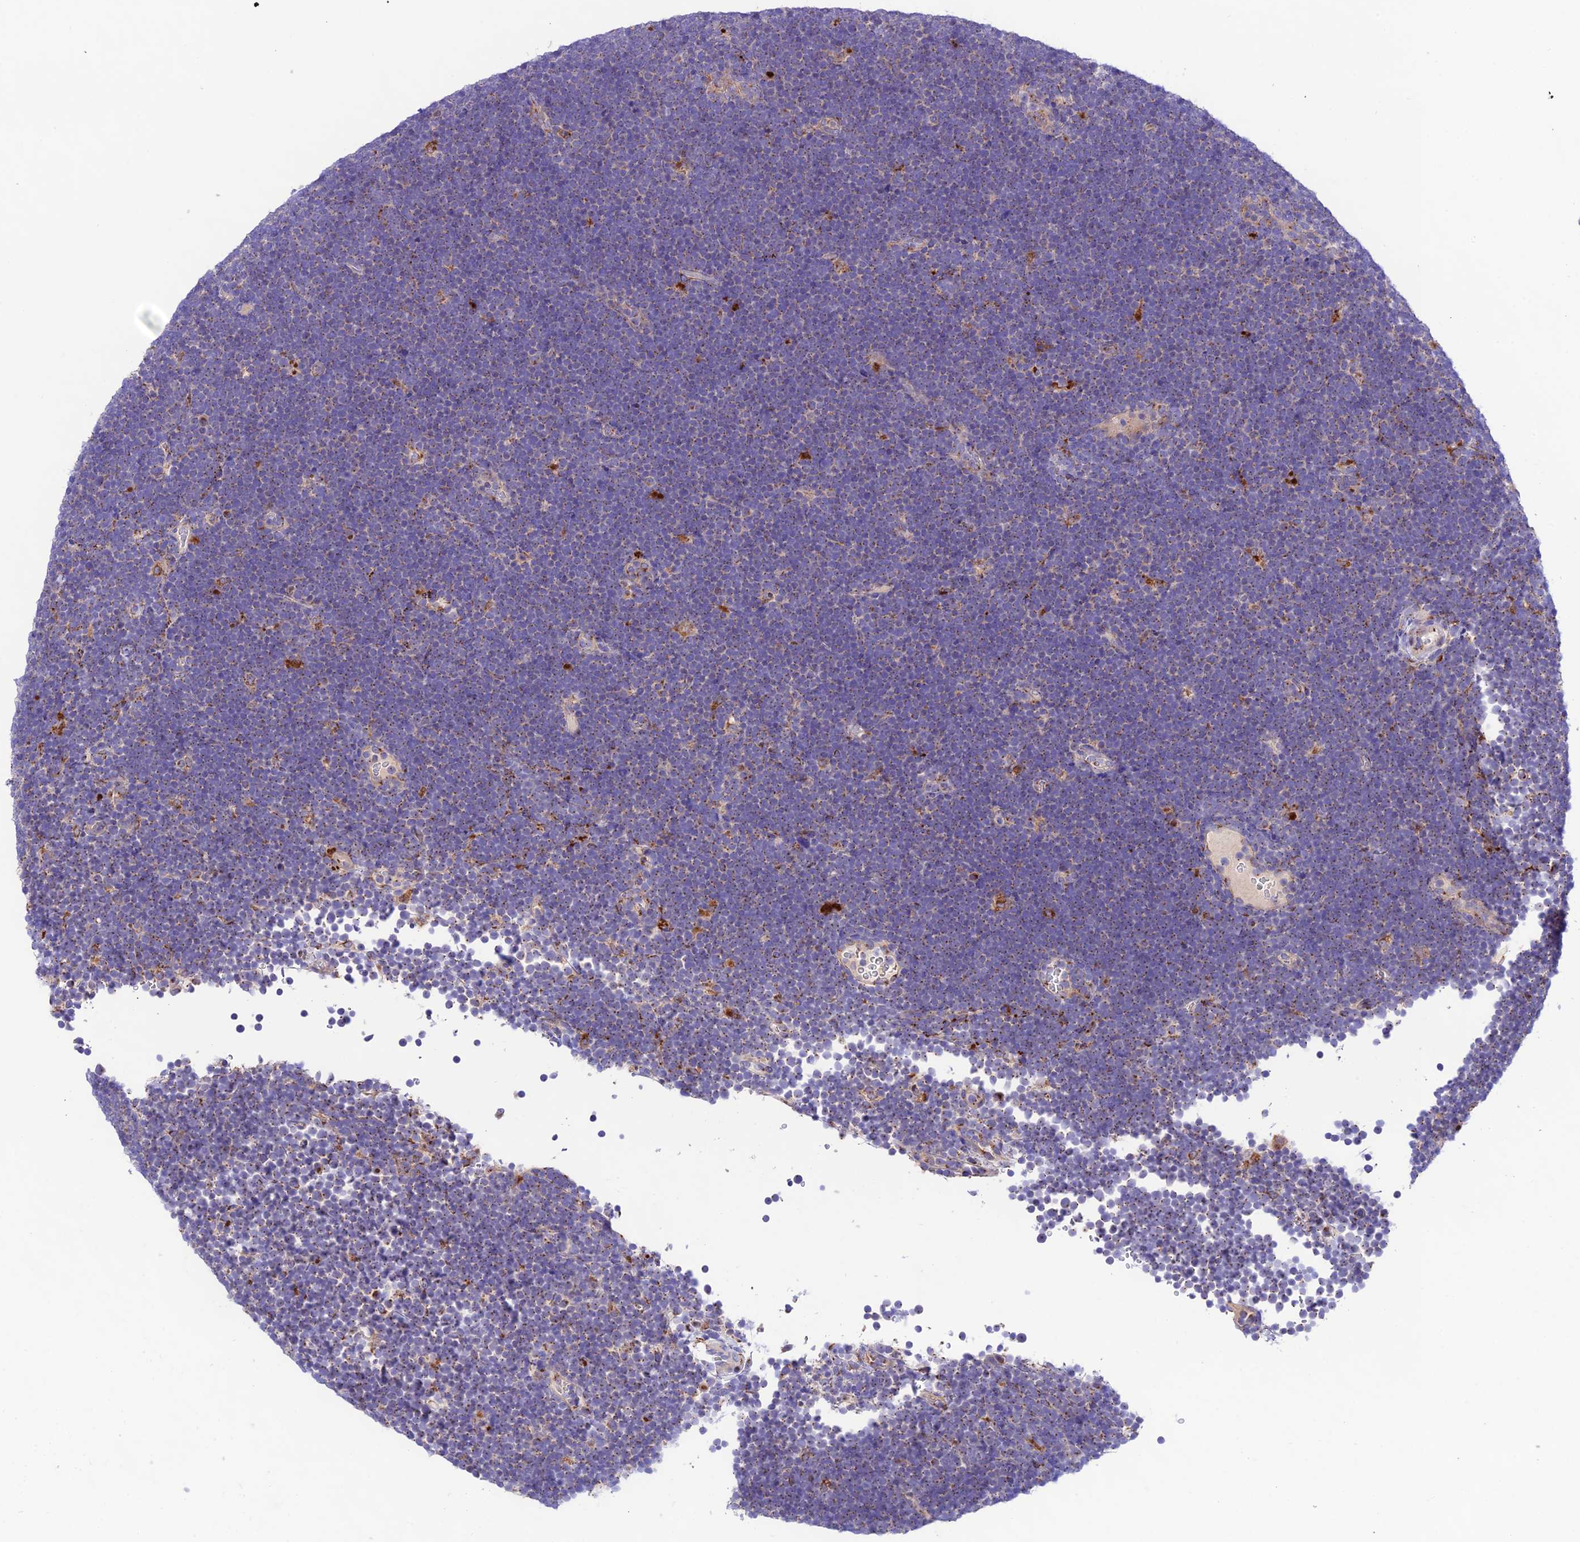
{"staining": {"intensity": "negative", "quantity": "none", "location": "none"}, "tissue": "lymphoma", "cell_type": "Tumor cells", "image_type": "cancer", "snomed": [{"axis": "morphology", "description": "Malignant lymphoma, non-Hodgkin's type, High grade"}, {"axis": "topography", "description": "Lymph node"}], "caption": "A high-resolution micrograph shows immunohistochemistry (IHC) staining of lymphoma, which reveals no significant positivity in tumor cells. Nuclei are stained in blue.", "gene": "LACTB2", "patient": {"sex": "male", "age": 13}}